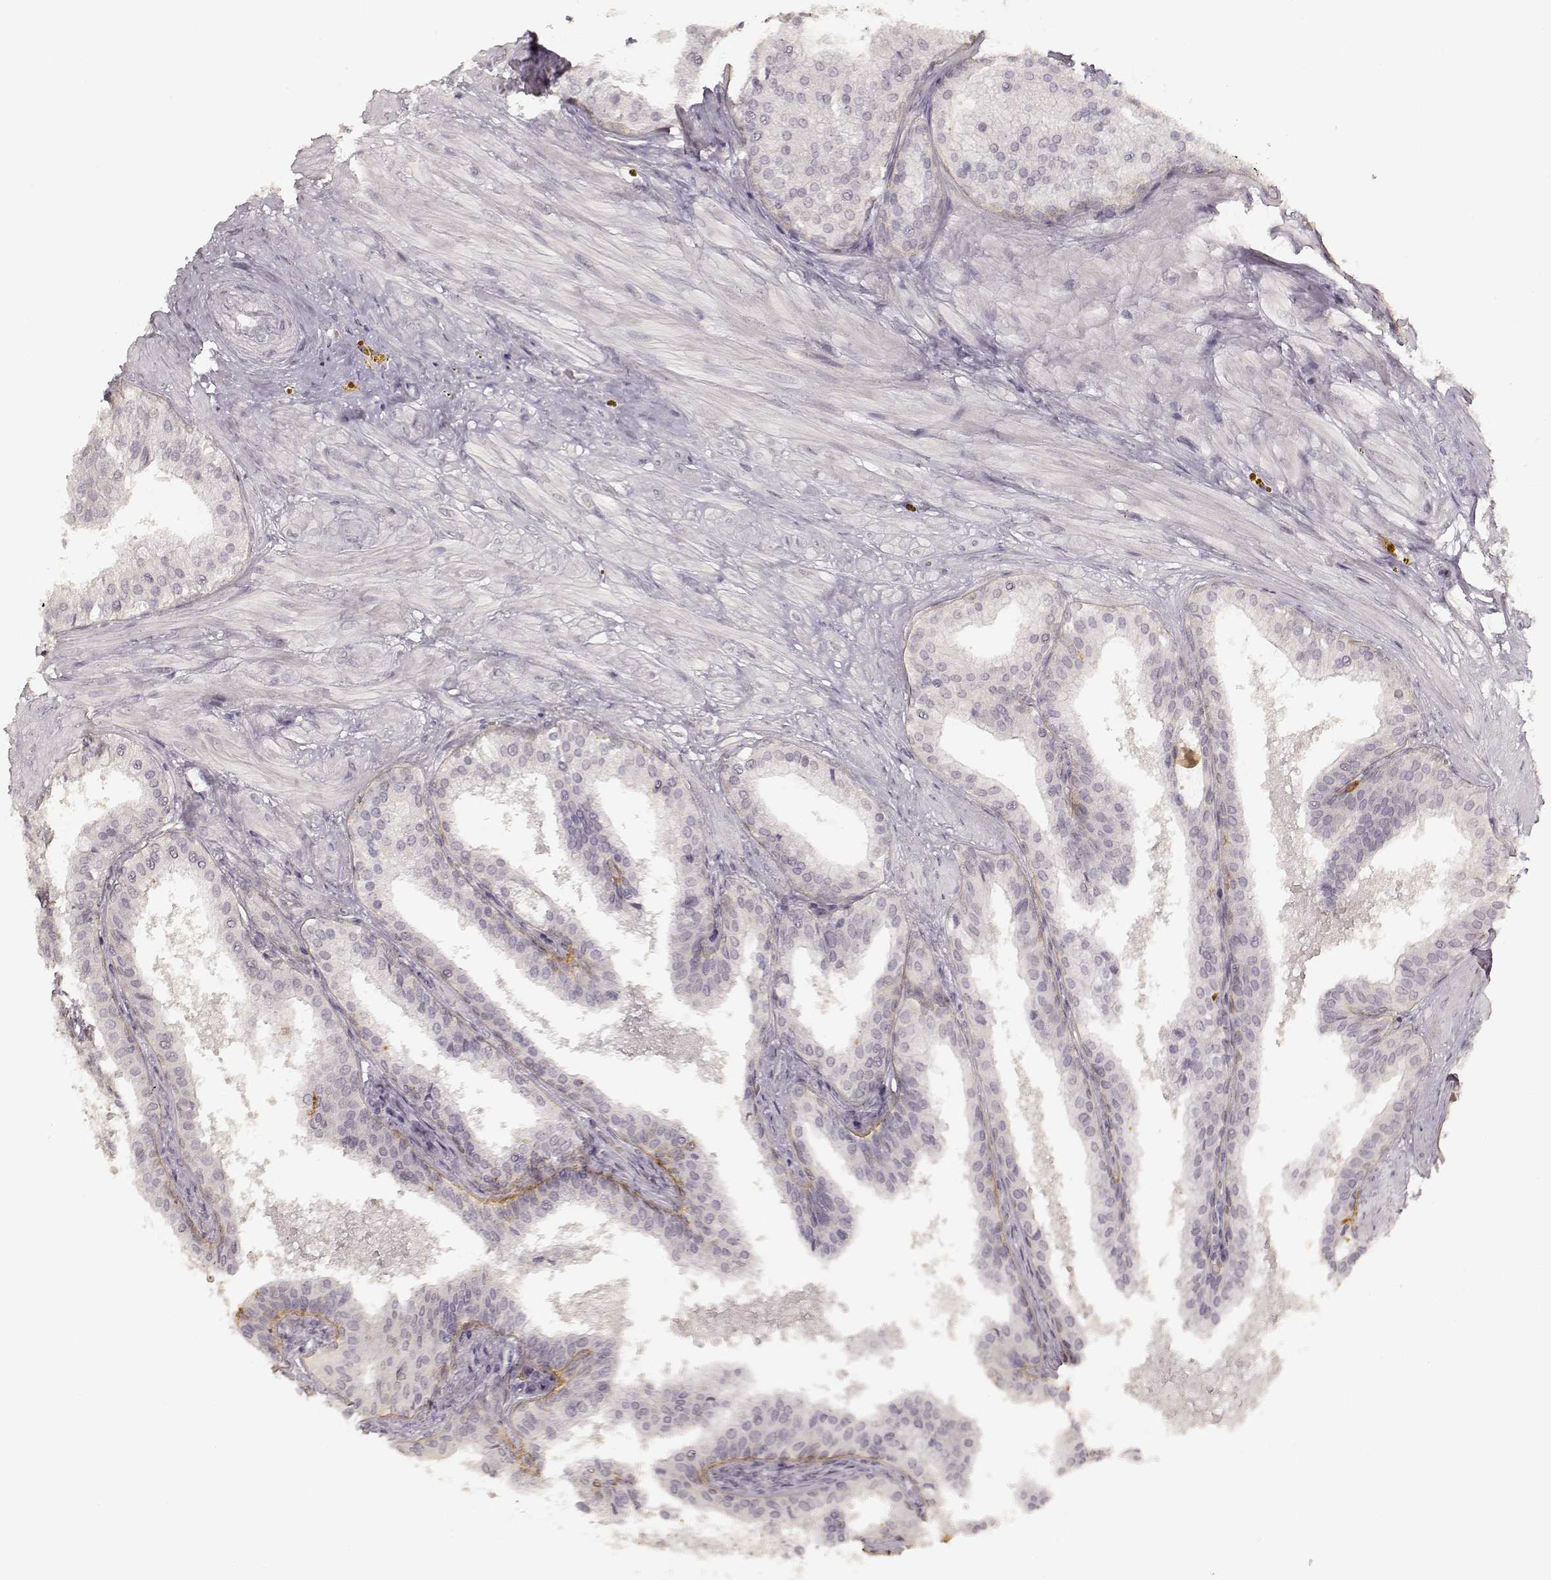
{"staining": {"intensity": "negative", "quantity": "none", "location": "none"}, "tissue": "prostate cancer", "cell_type": "Tumor cells", "image_type": "cancer", "snomed": [{"axis": "morphology", "description": "Adenocarcinoma, Low grade"}, {"axis": "topography", "description": "Prostate"}], "caption": "Immunohistochemical staining of prostate low-grade adenocarcinoma reveals no significant expression in tumor cells. (DAB immunohistochemistry (IHC), high magnification).", "gene": "LAMC2", "patient": {"sex": "male", "age": 56}}